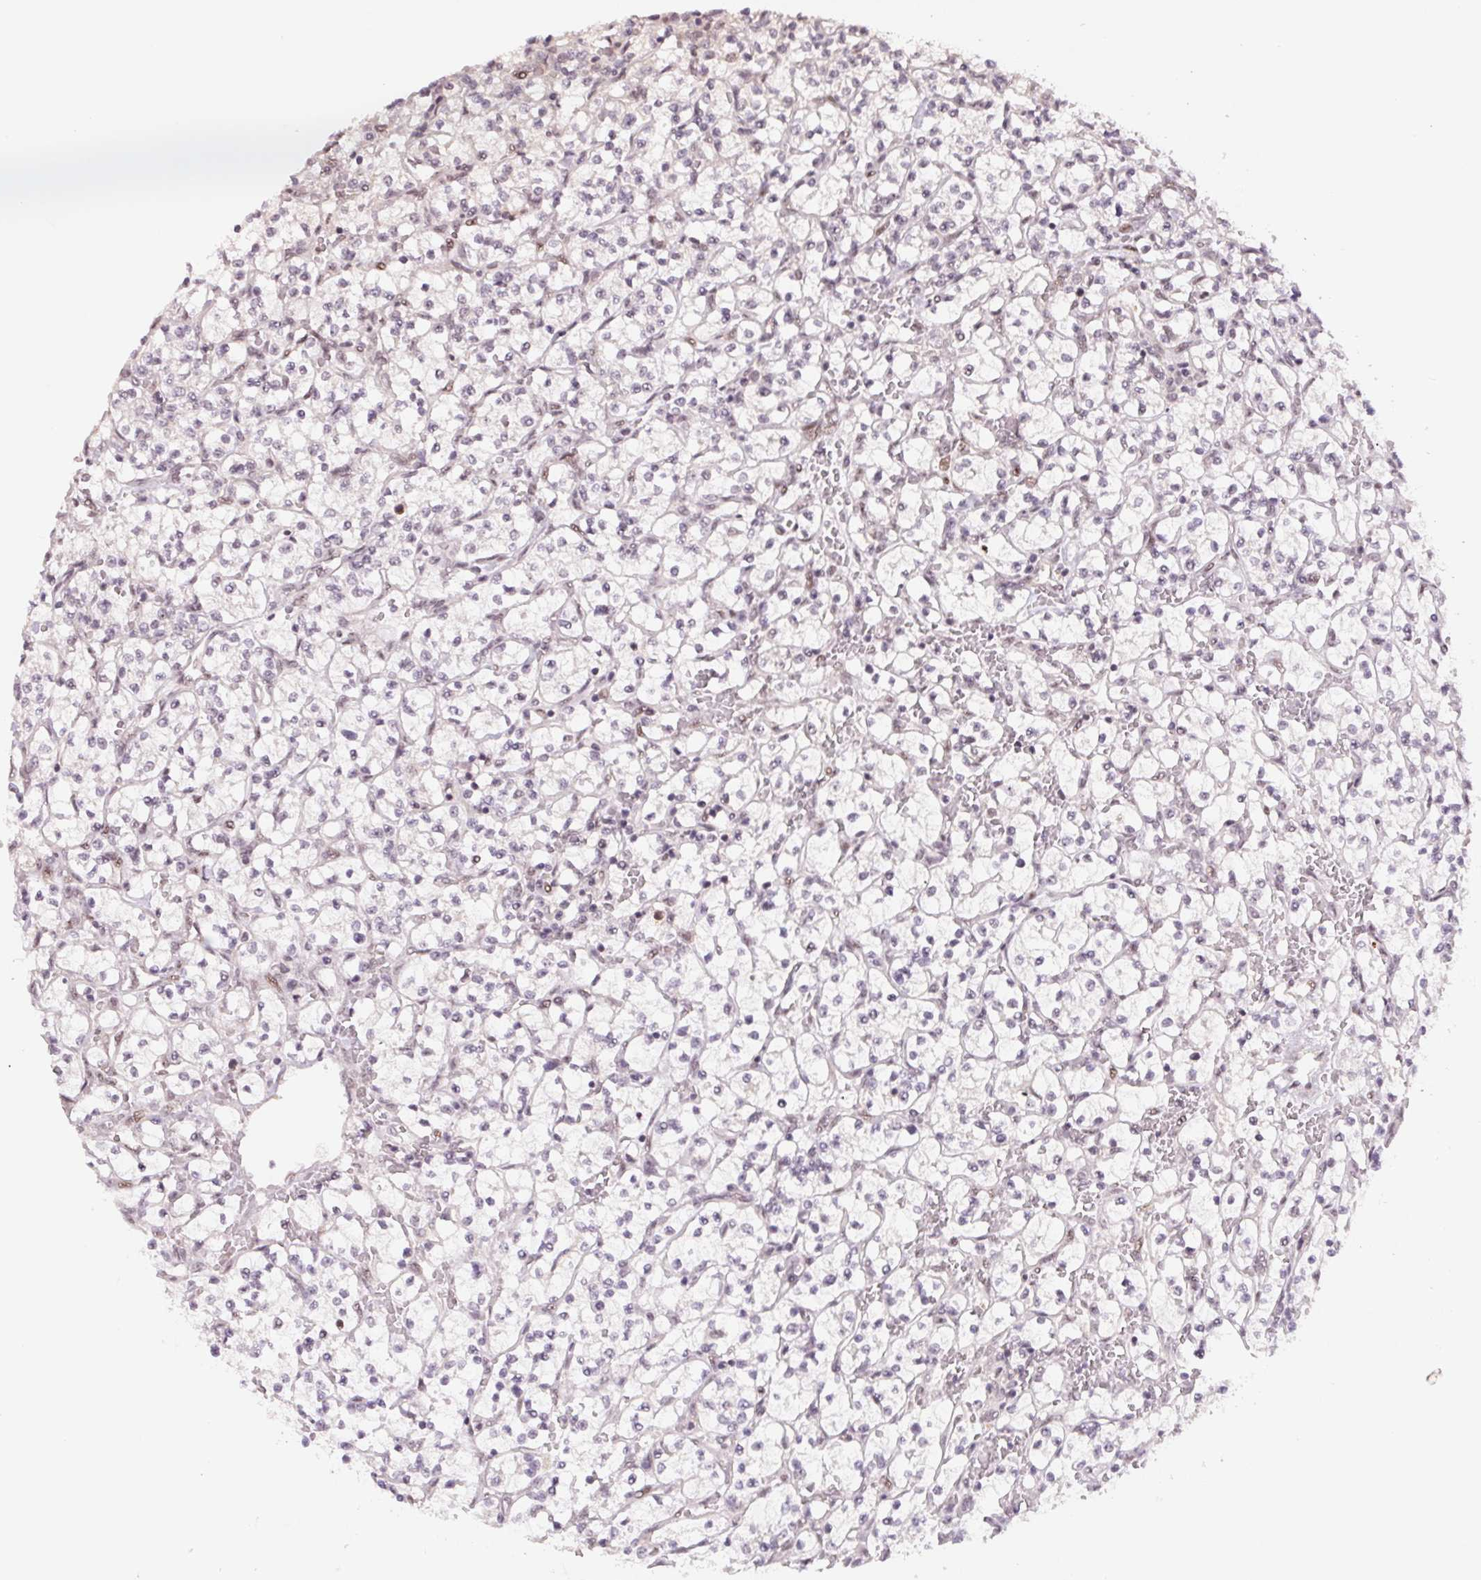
{"staining": {"intensity": "negative", "quantity": "none", "location": "none"}, "tissue": "renal cancer", "cell_type": "Tumor cells", "image_type": "cancer", "snomed": [{"axis": "morphology", "description": "Adenocarcinoma, NOS"}, {"axis": "topography", "description": "Kidney"}], "caption": "Immunohistochemistry (IHC) of human renal cancer (adenocarcinoma) exhibits no positivity in tumor cells.", "gene": "DNAJB6", "patient": {"sex": "female", "age": 64}}